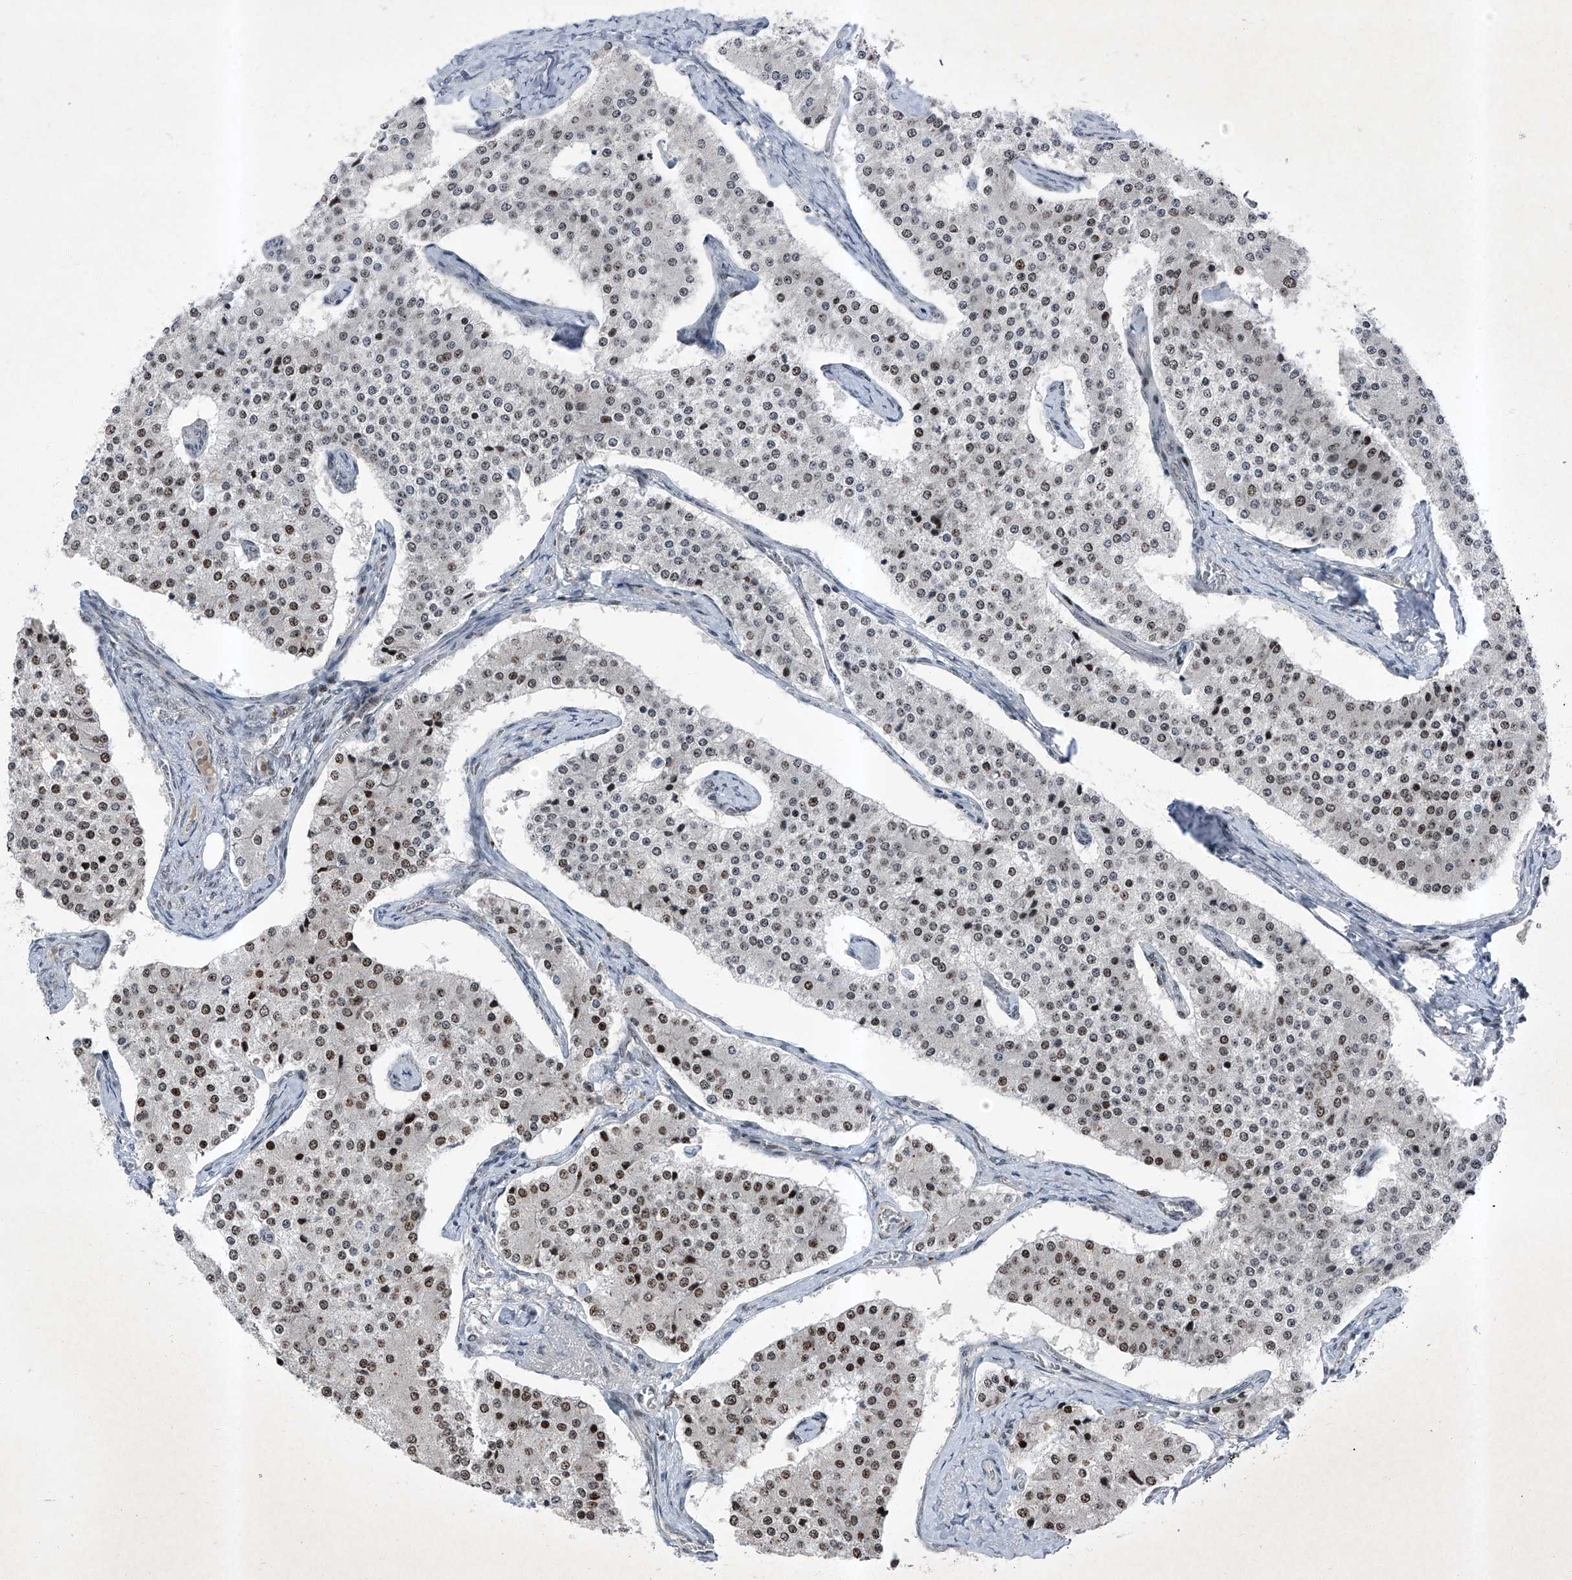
{"staining": {"intensity": "moderate", "quantity": "25%-75%", "location": "nuclear"}, "tissue": "carcinoid", "cell_type": "Tumor cells", "image_type": "cancer", "snomed": [{"axis": "morphology", "description": "Carcinoid, malignant, NOS"}, {"axis": "topography", "description": "Colon"}], "caption": "Moderate nuclear positivity for a protein is appreciated in approximately 25%-75% of tumor cells of carcinoid using IHC.", "gene": "BMI1", "patient": {"sex": "female", "age": 52}}